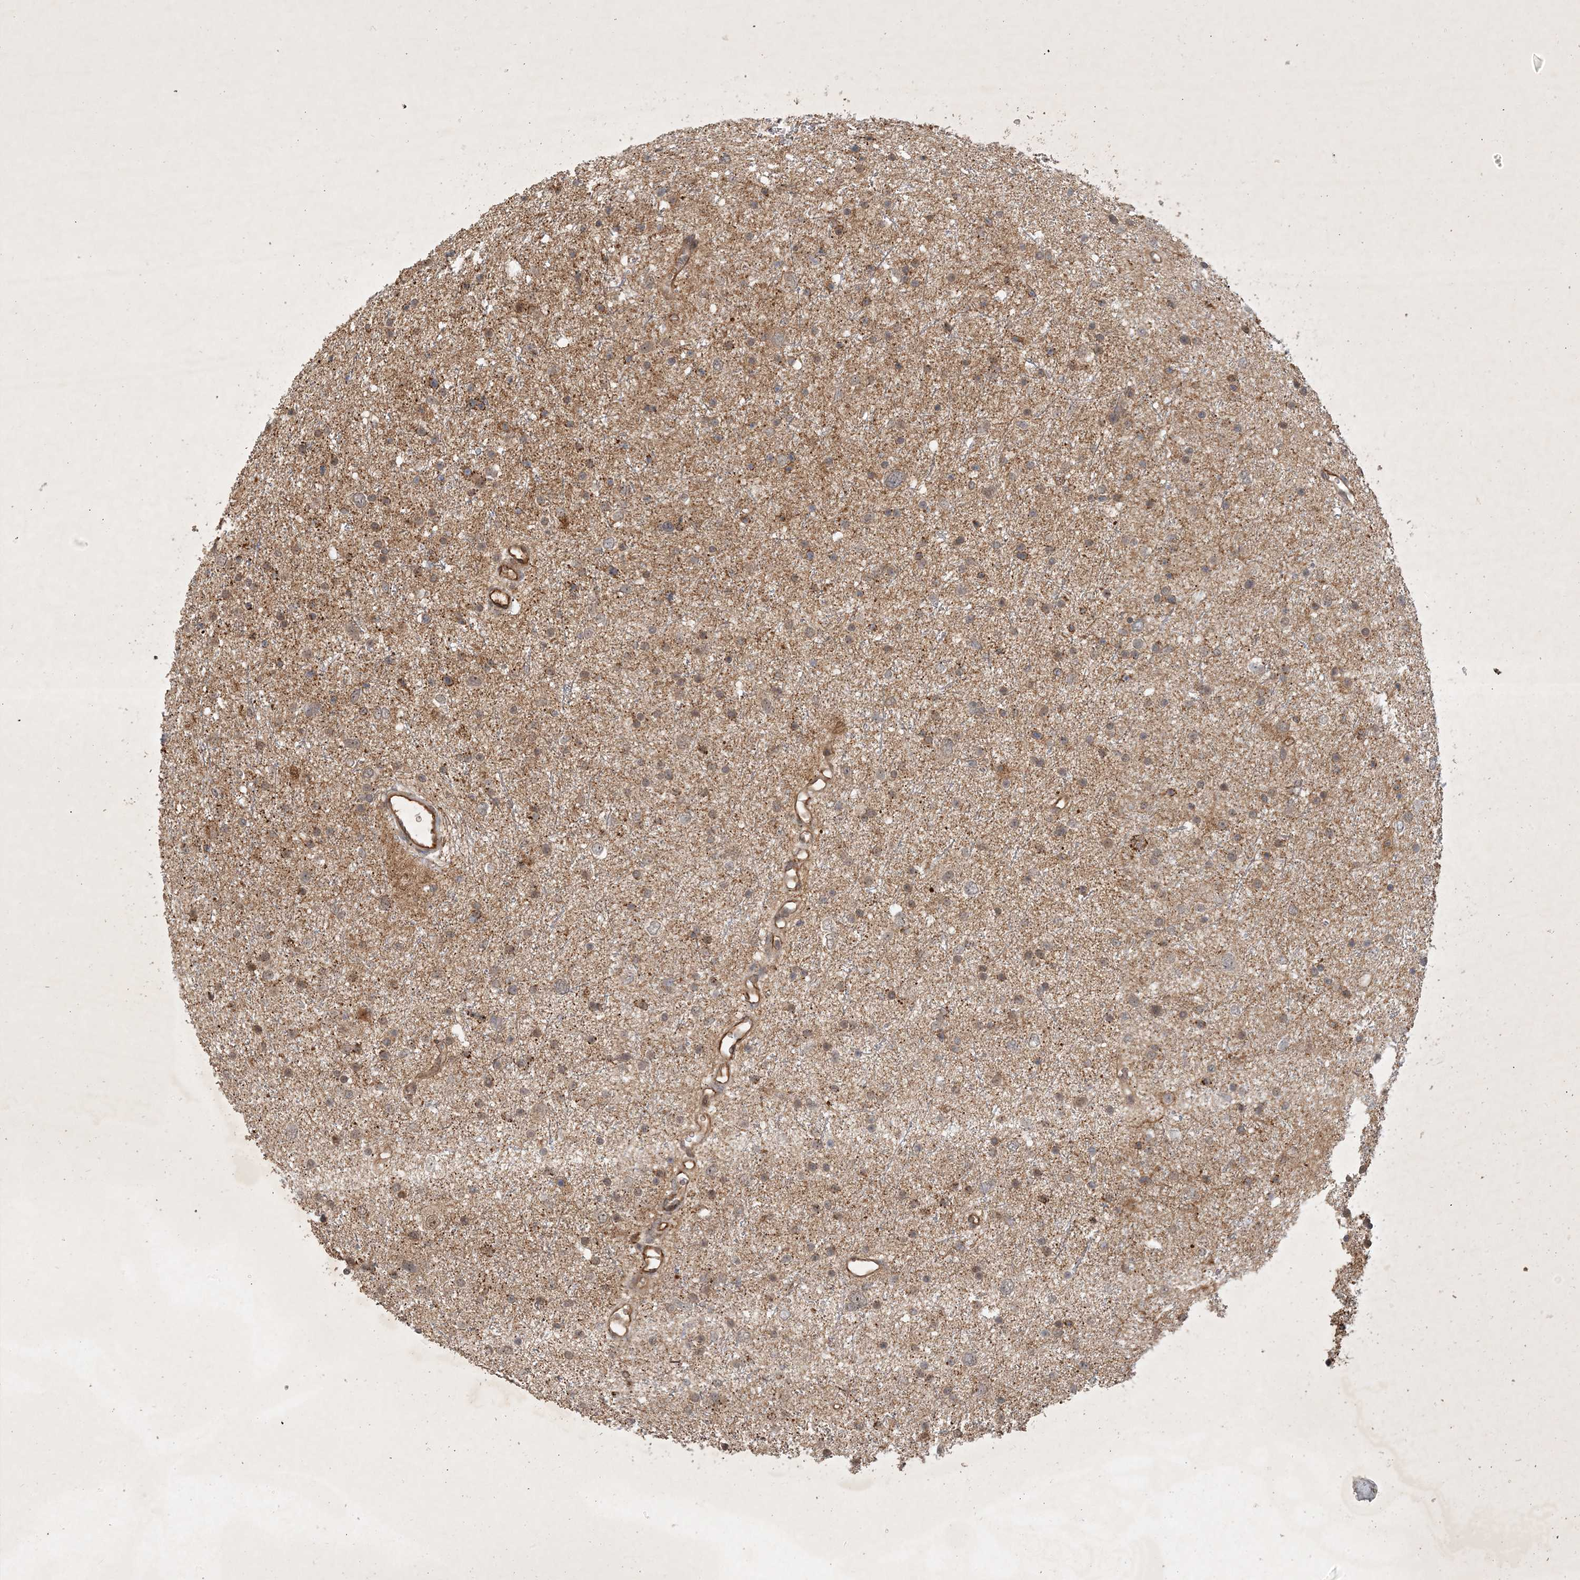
{"staining": {"intensity": "moderate", "quantity": "<25%", "location": "cytoplasmic/membranous,nuclear"}, "tissue": "glioma", "cell_type": "Tumor cells", "image_type": "cancer", "snomed": [{"axis": "morphology", "description": "Glioma, malignant, Low grade"}, {"axis": "topography", "description": "Brain"}], "caption": "An IHC image of neoplastic tissue is shown. Protein staining in brown highlights moderate cytoplasmic/membranous and nuclear positivity in malignant low-grade glioma within tumor cells. (DAB IHC, brown staining for protein, blue staining for nuclei).", "gene": "ZCCHC4", "patient": {"sex": "female", "age": 37}}